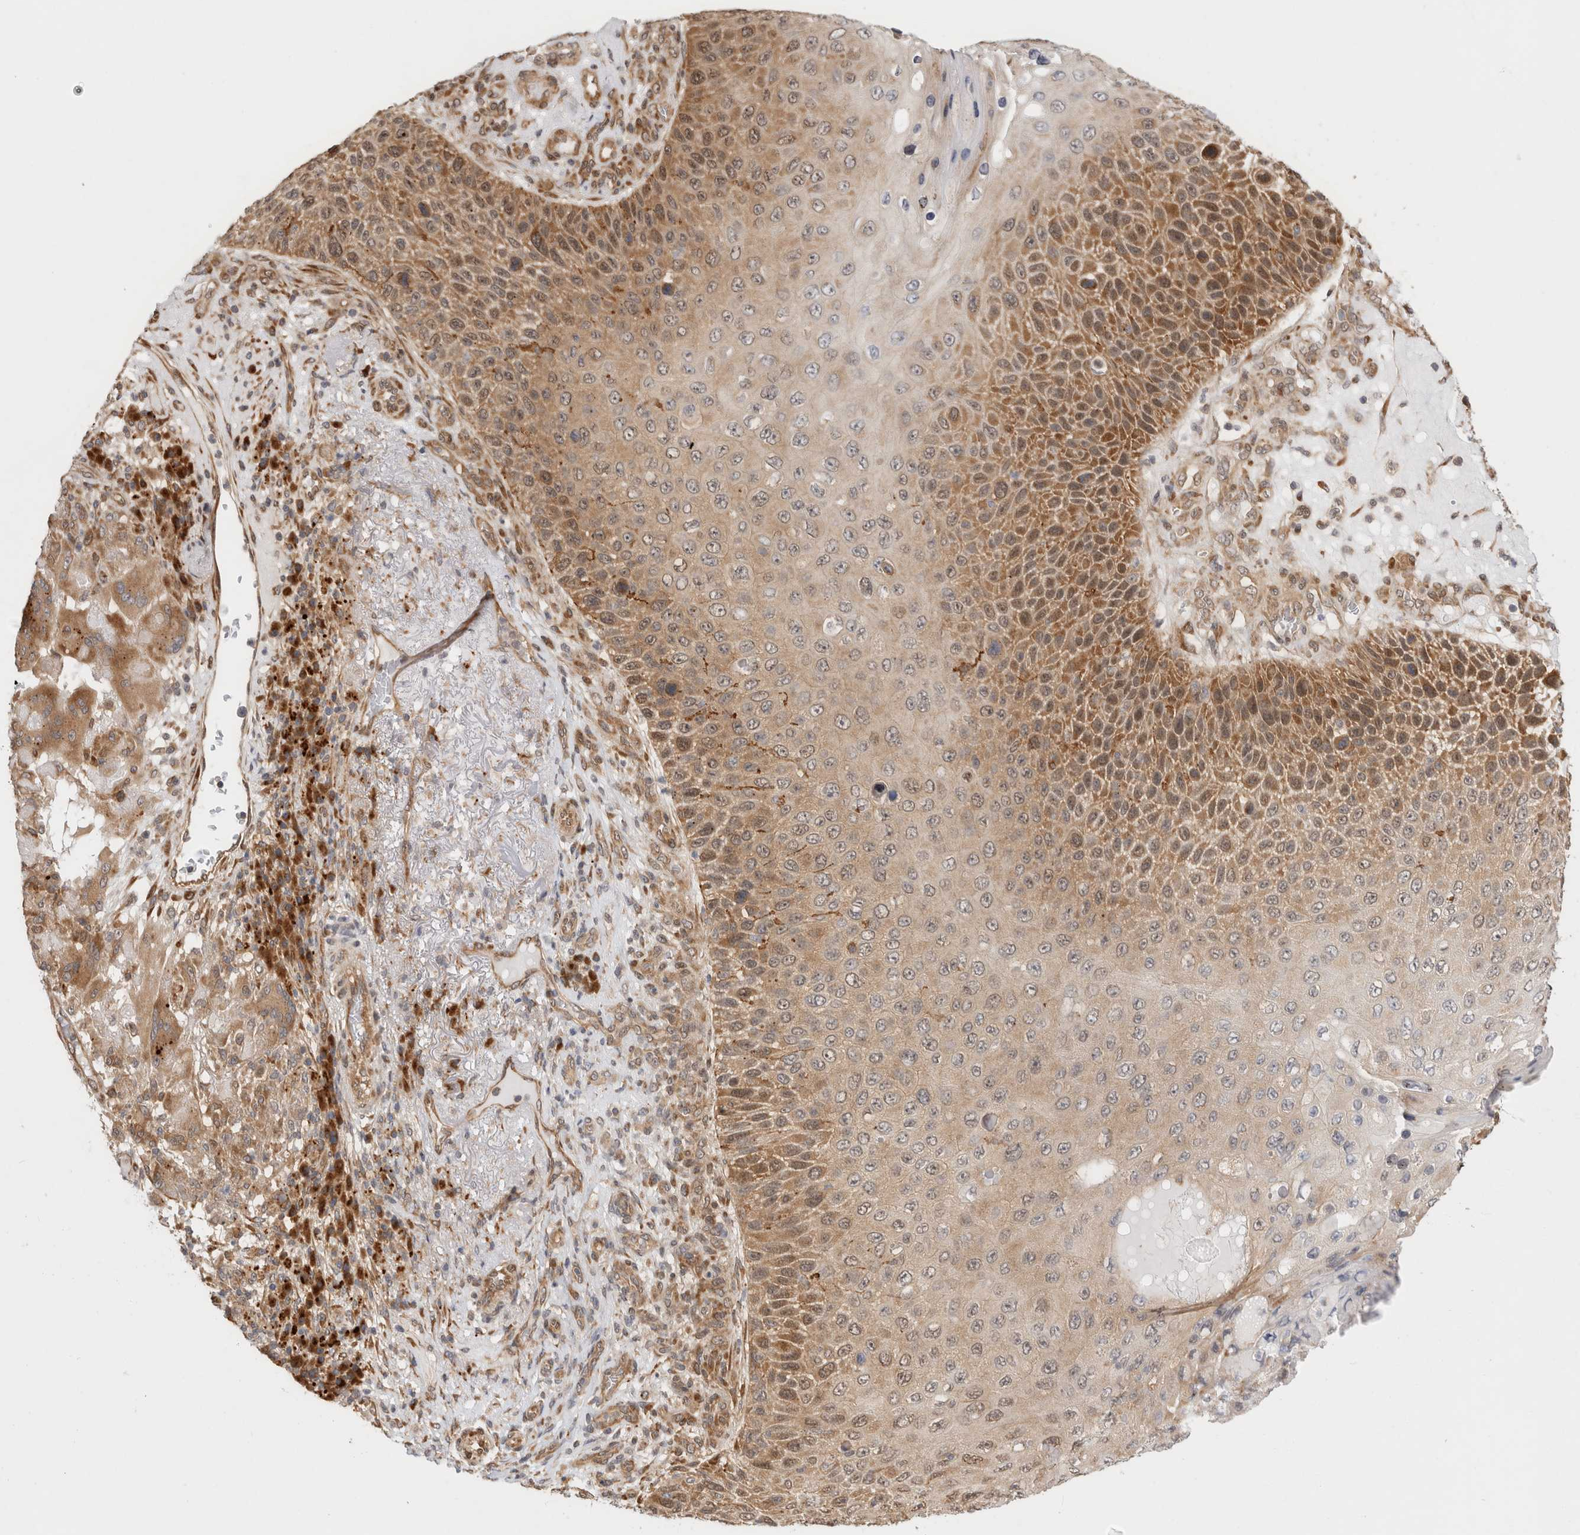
{"staining": {"intensity": "moderate", "quantity": "25%-75%", "location": "cytoplasmic/membranous"}, "tissue": "skin cancer", "cell_type": "Tumor cells", "image_type": "cancer", "snomed": [{"axis": "morphology", "description": "Squamous cell carcinoma, NOS"}, {"axis": "topography", "description": "Skin"}], "caption": "Protein analysis of skin cancer tissue reveals moderate cytoplasmic/membranous positivity in about 25%-75% of tumor cells. (Brightfield microscopy of DAB IHC at high magnification).", "gene": "ACTL9", "patient": {"sex": "female", "age": 88}}